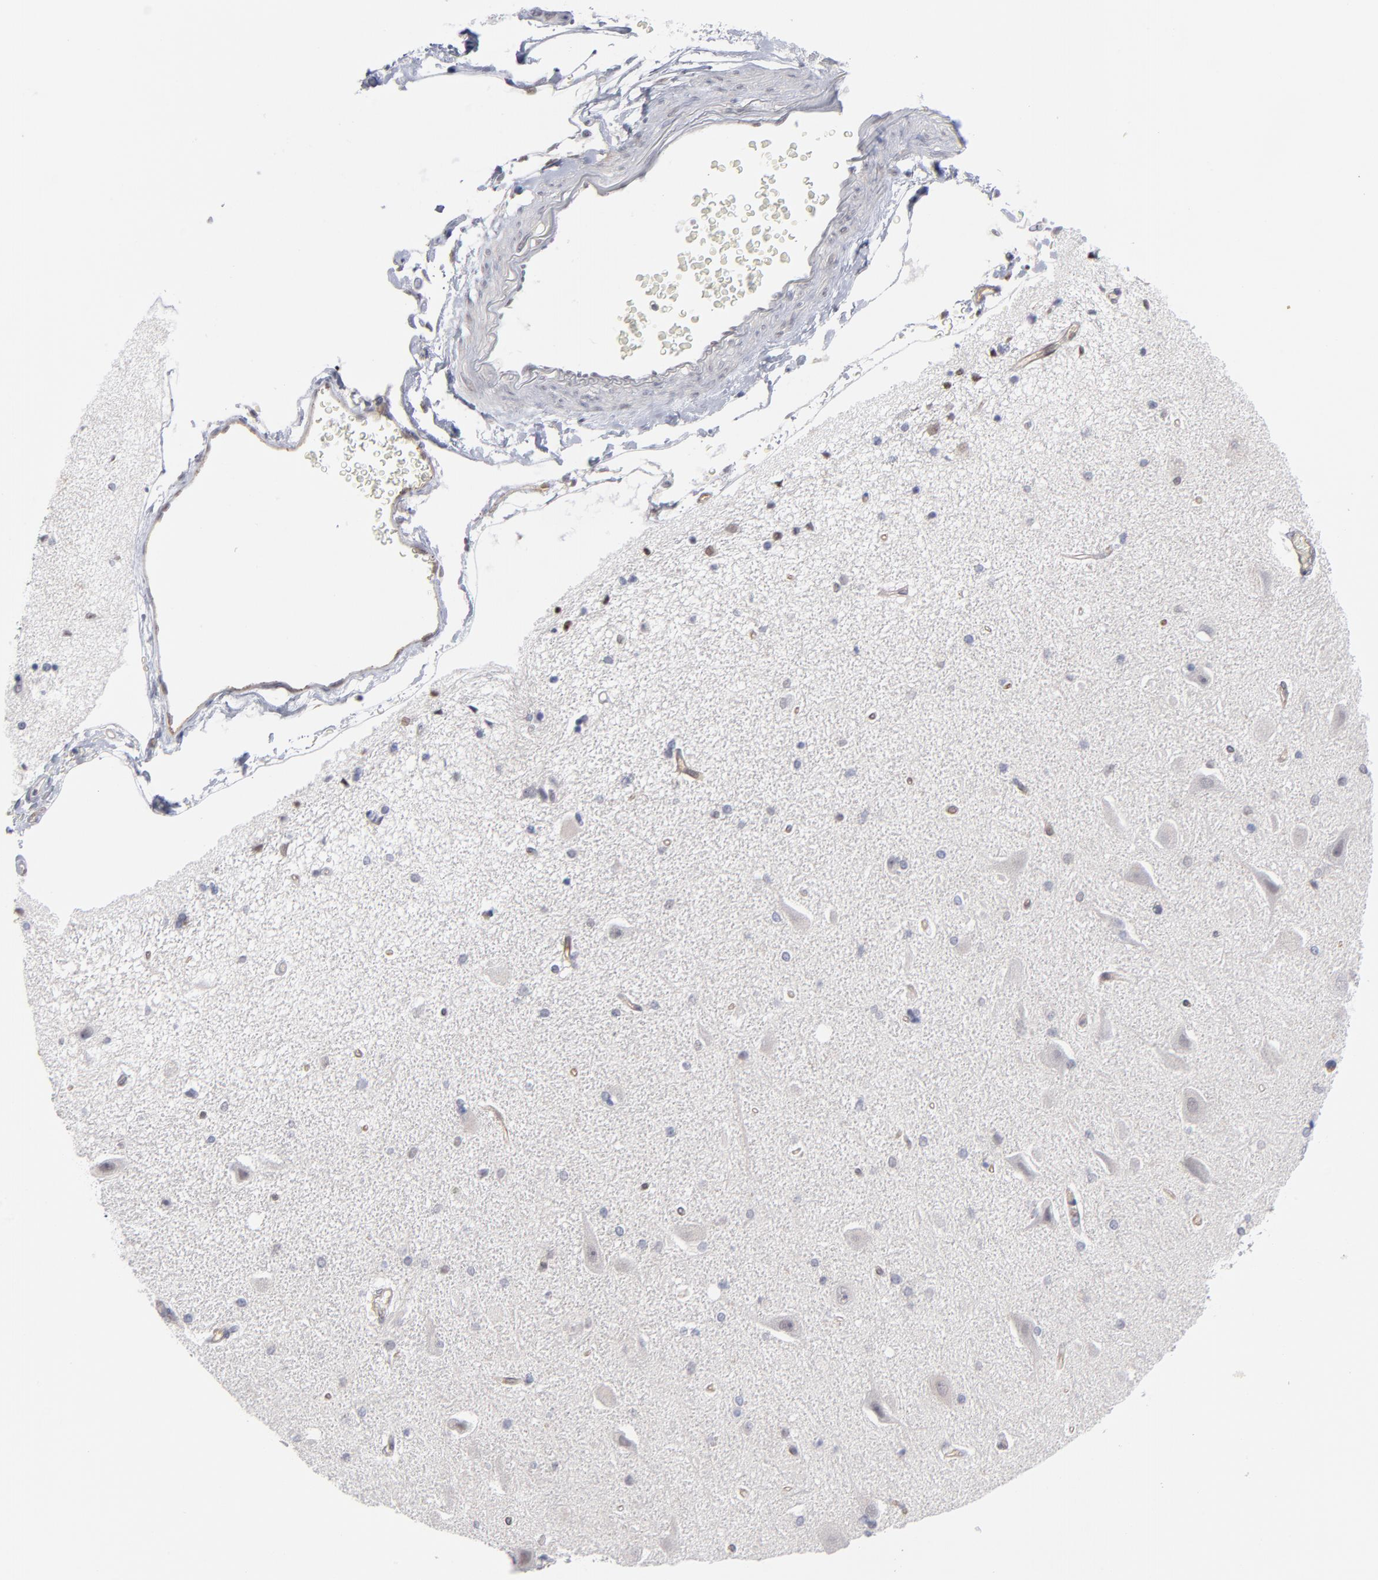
{"staining": {"intensity": "weak", "quantity": "<25%", "location": "nuclear"}, "tissue": "hippocampus", "cell_type": "Glial cells", "image_type": "normal", "snomed": [{"axis": "morphology", "description": "Normal tissue, NOS"}, {"axis": "topography", "description": "Hippocampus"}], "caption": "Immunohistochemistry (IHC) histopathology image of unremarkable hippocampus: hippocampus stained with DAB reveals no significant protein expression in glial cells.", "gene": "NBN", "patient": {"sex": "female", "age": 54}}